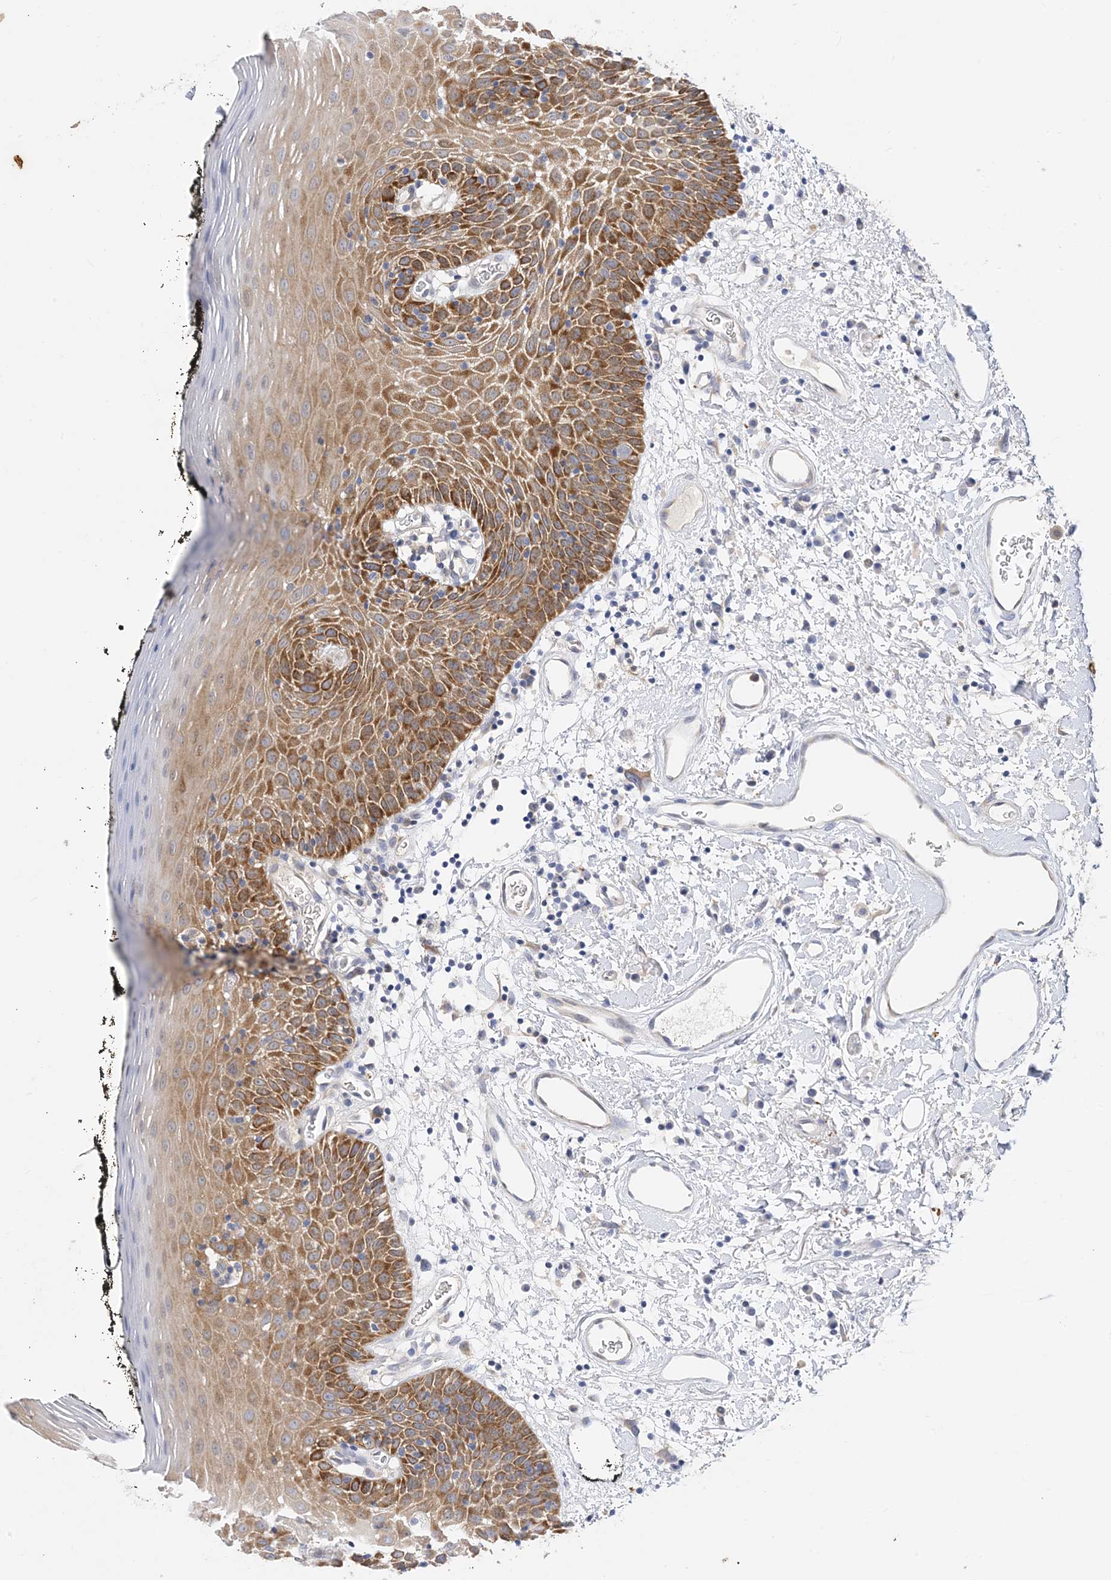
{"staining": {"intensity": "moderate", "quantity": "25%-75%", "location": "cytoplasmic/membranous"}, "tissue": "oral mucosa", "cell_type": "Squamous epithelial cells", "image_type": "normal", "snomed": [{"axis": "morphology", "description": "Normal tissue, NOS"}, {"axis": "topography", "description": "Oral tissue"}], "caption": "Human oral mucosa stained with a brown dye demonstrates moderate cytoplasmic/membranous positive positivity in about 25%-75% of squamous epithelial cells.", "gene": "ARV1", "patient": {"sex": "male", "age": 74}}